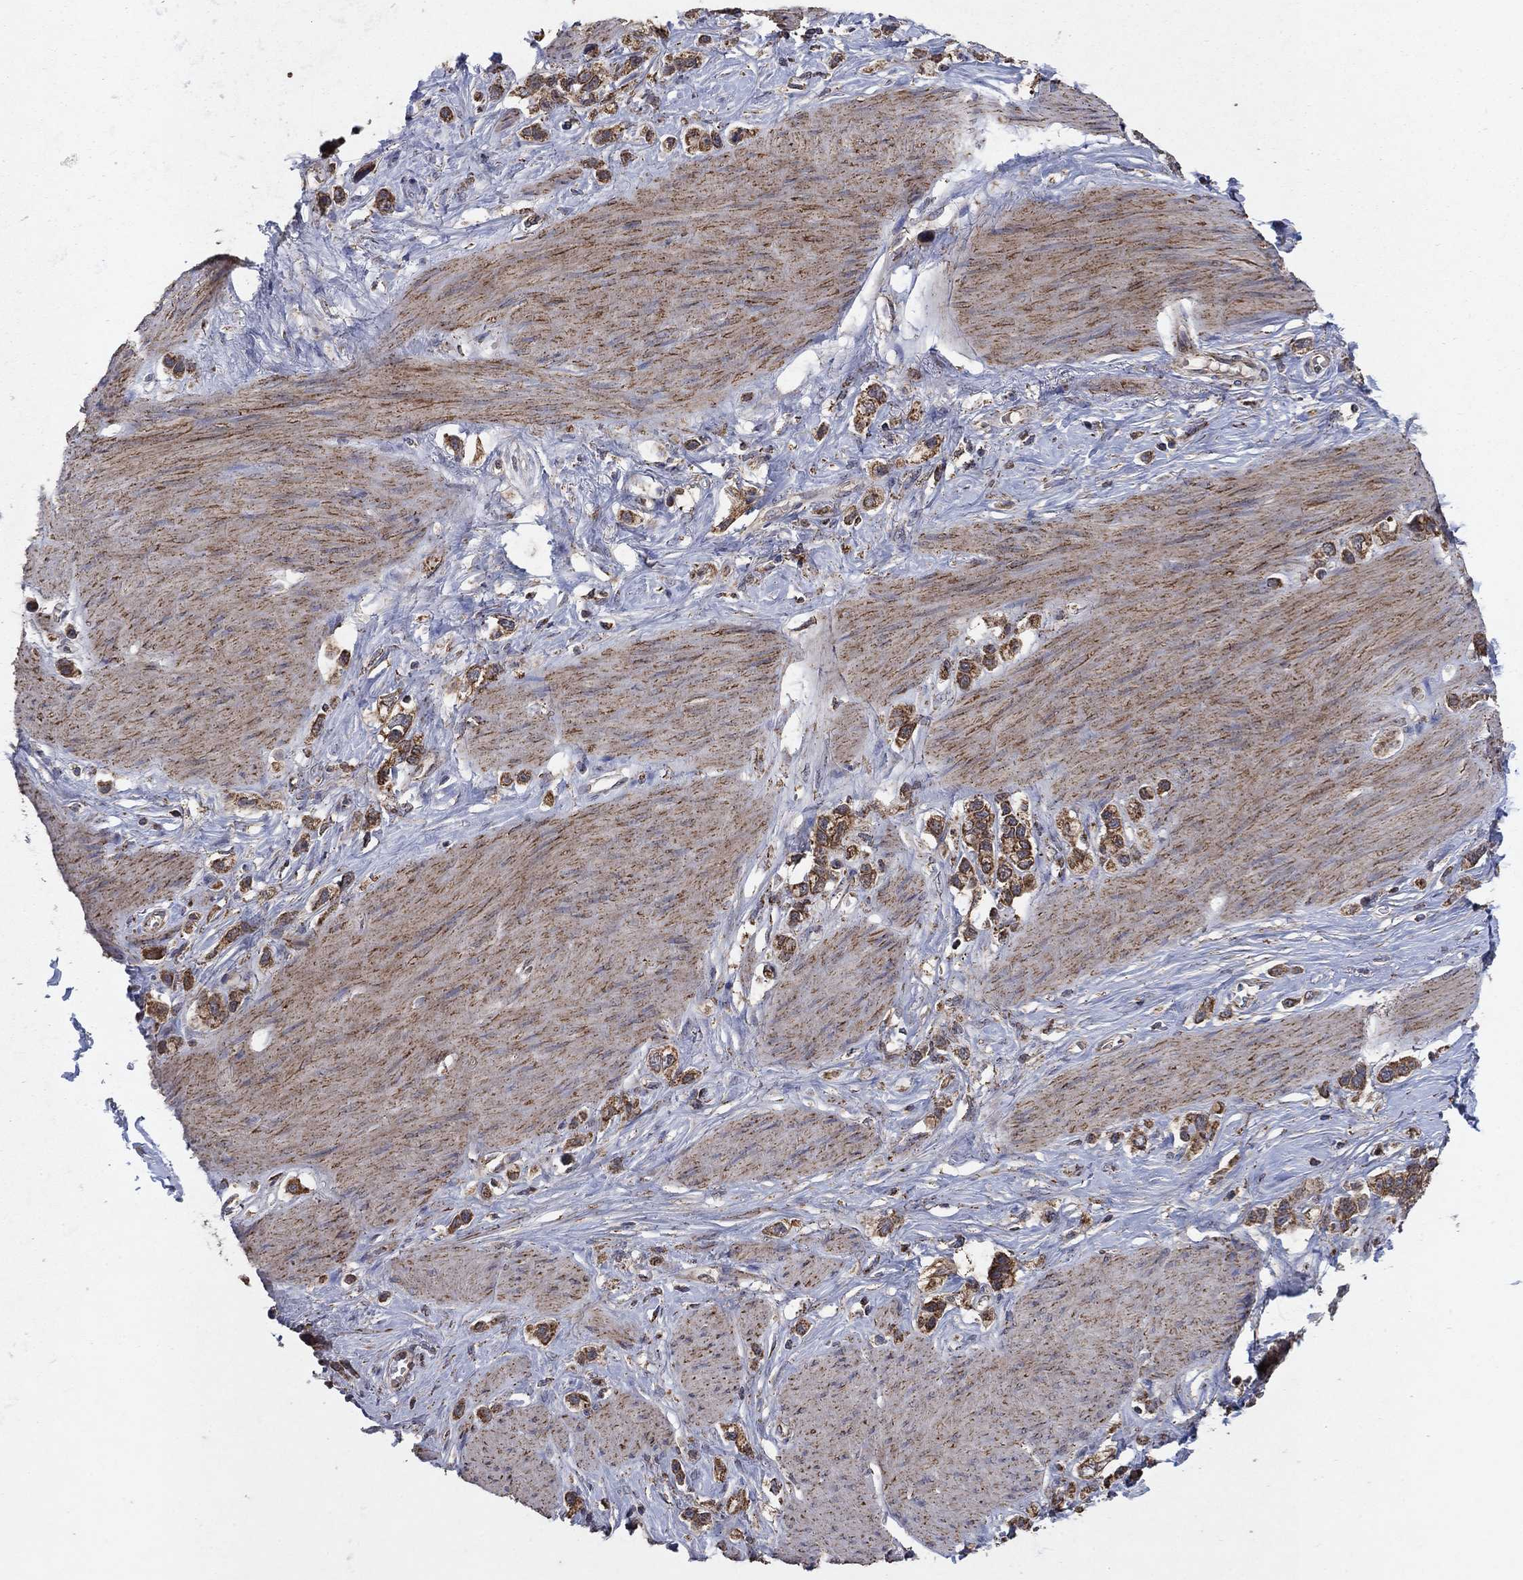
{"staining": {"intensity": "moderate", "quantity": ">75%", "location": "cytoplasmic/membranous"}, "tissue": "stomach cancer", "cell_type": "Tumor cells", "image_type": "cancer", "snomed": [{"axis": "morphology", "description": "Normal tissue, NOS"}, {"axis": "morphology", "description": "Adenocarcinoma, NOS"}, {"axis": "morphology", "description": "Adenocarcinoma, High grade"}, {"axis": "topography", "description": "Stomach, upper"}, {"axis": "topography", "description": "Stomach"}], "caption": "Immunohistochemistry (IHC) image of neoplastic tissue: stomach cancer stained using immunohistochemistry (IHC) shows medium levels of moderate protein expression localized specifically in the cytoplasmic/membranous of tumor cells, appearing as a cytoplasmic/membranous brown color.", "gene": "DPH1", "patient": {"sex": "female", "age": 65}}